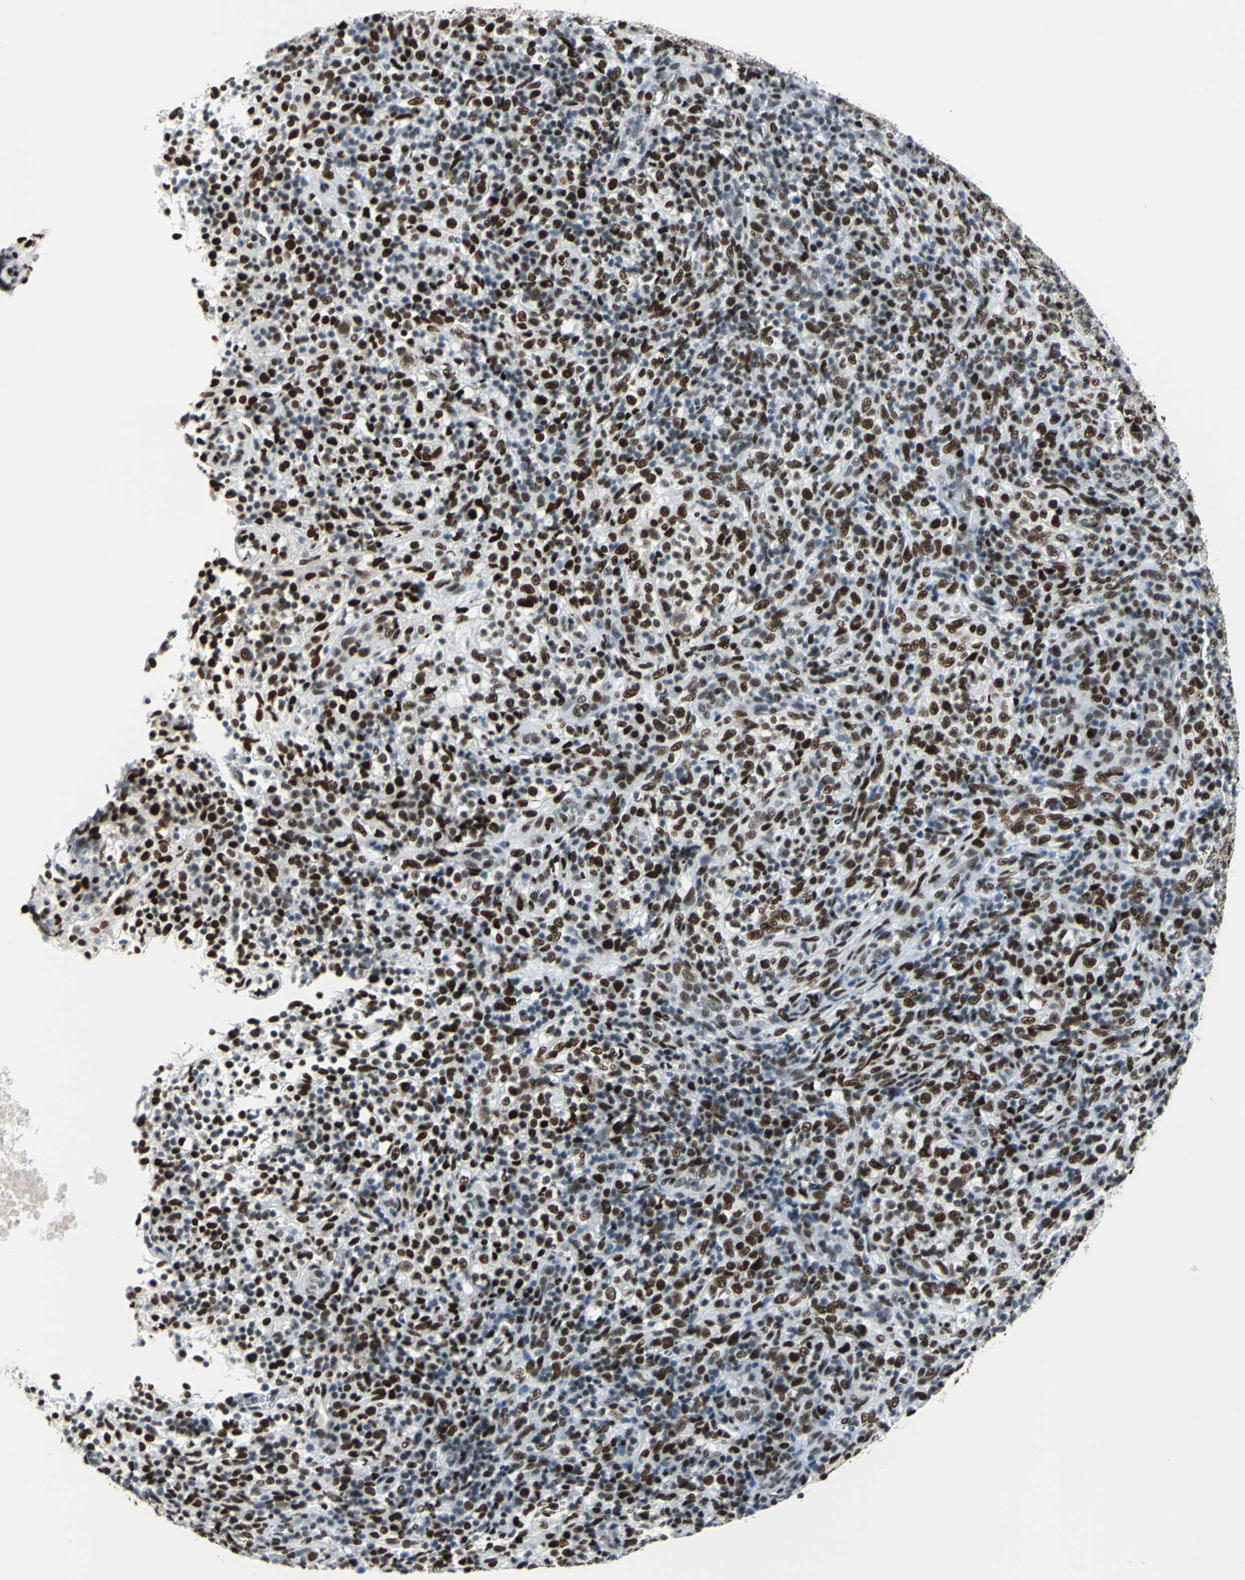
{"staining": {"intensity": "strong", "quantity": ">75%", "location": "nuclear"}, "tissue": "lymphoma", "cell_type": "Tumor cells", "image_type": "cancer", "snomed": [{"axis": "morphology", "description": "Malignant lymphoma, non-Hodgkin's type, High grade"}, {"axis": "topography", "description": "Lymph node"}], "caption": "Immunohistochemical staining of malignant lymphoma, non-Hodgkin's type (high-grade) displays high levels of strong nuclear protein staining in about >75% of tumor cells.", "gene": "HDAC2", "patient": {"sex": "female", "age": 76}}